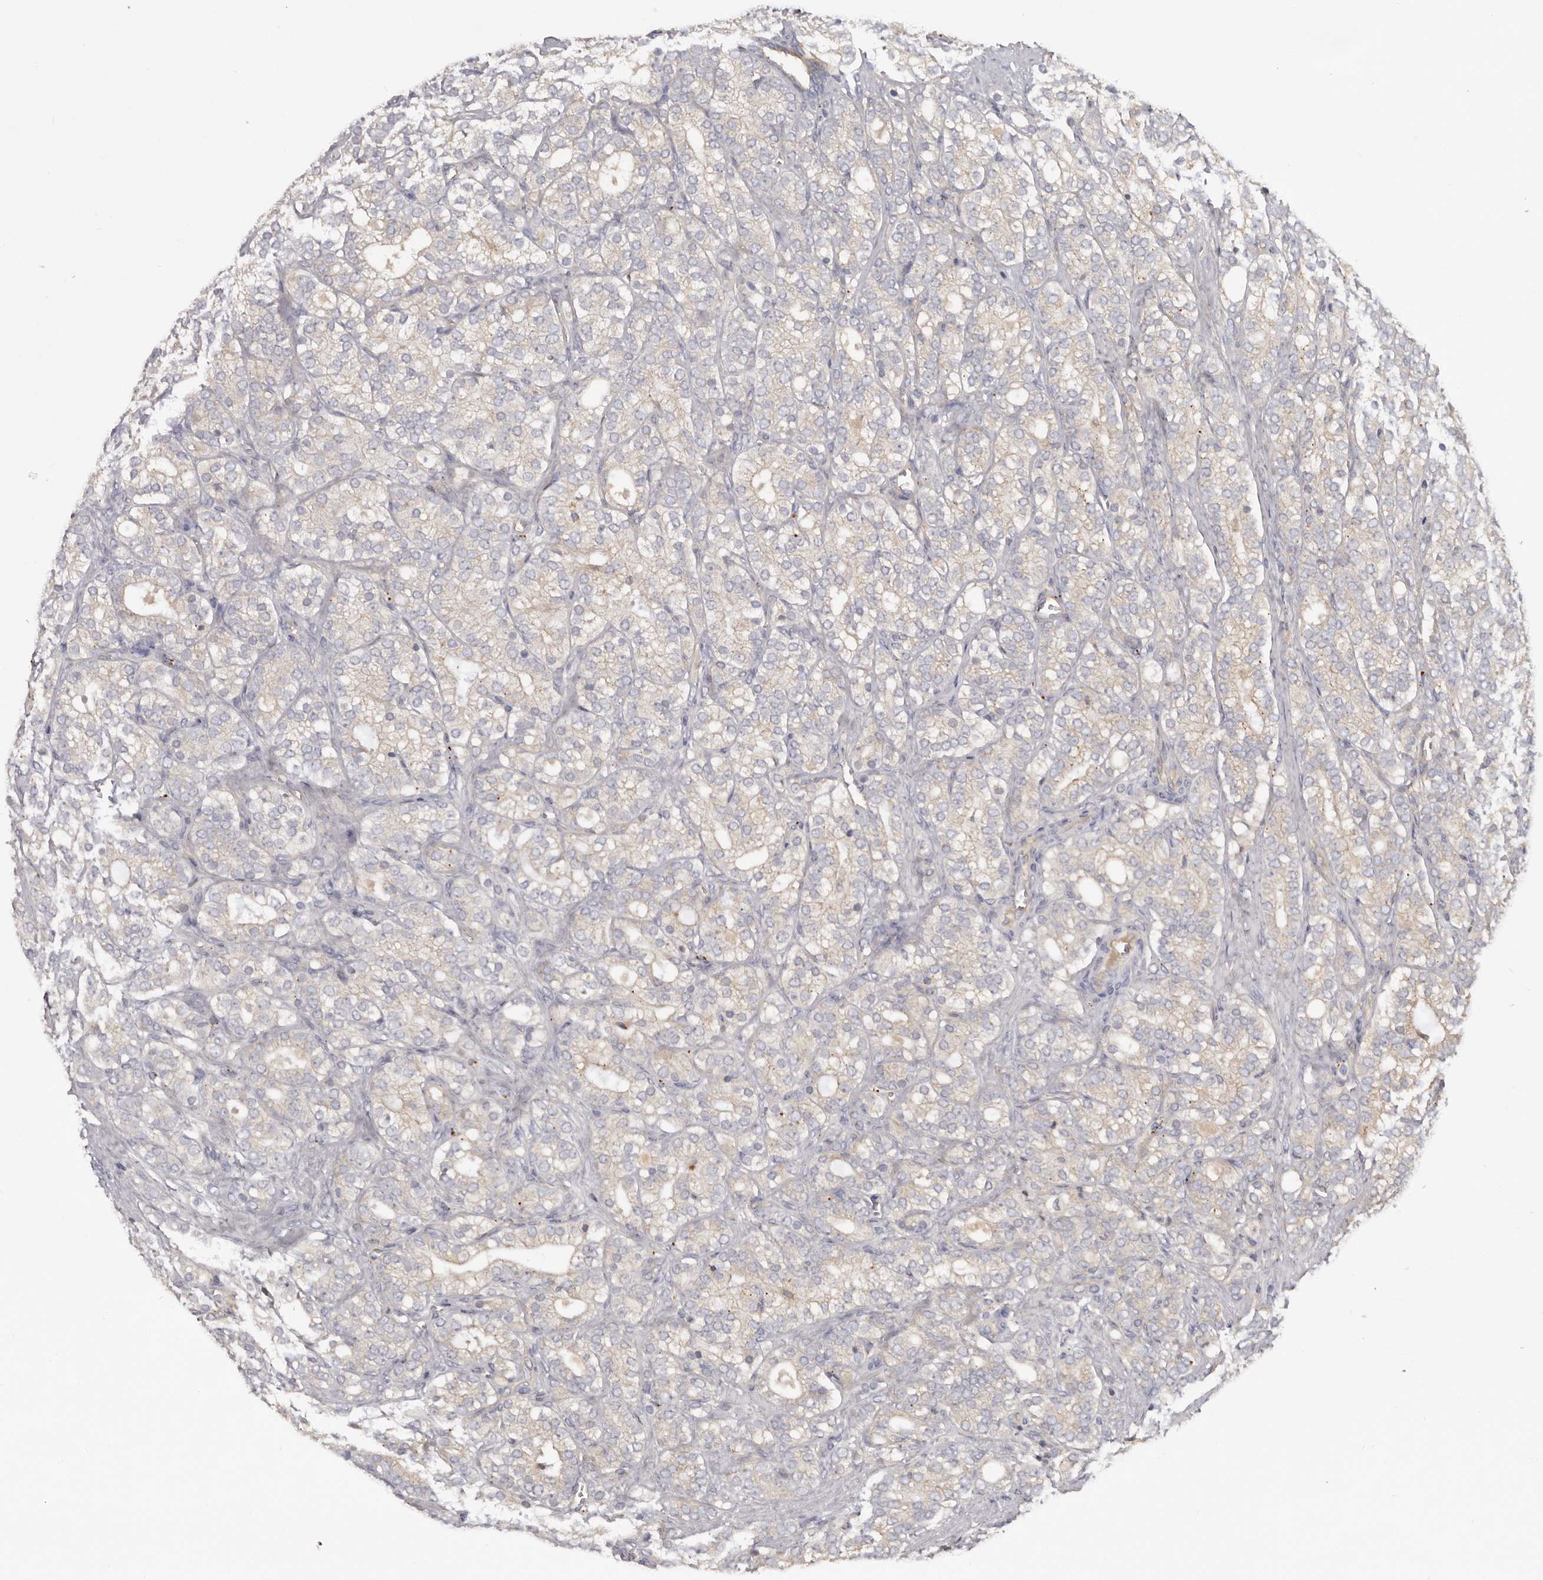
{"staining": {"intensity": "negative", "quantity": "none", "location": "none"}, "tissue": "prostate cancer", "cell_type": "Tumor cells", "image_type": "cancer", "snomed": [{"axis": "morphology", "description": "Adenocarcinoma, High grade"}, {"axis": "topography", "description": "Prostate"}], "caption": "Immunohistochemistry (IHC) histopathology image of neoplastic tissue: prostate cancer stained with DAB (3,3'-diaminobenzidine) demonstrates no significant protein positivity in tumor cells.", "gene": "INKA2", "patient": {"sex": "male", "age": 57}}